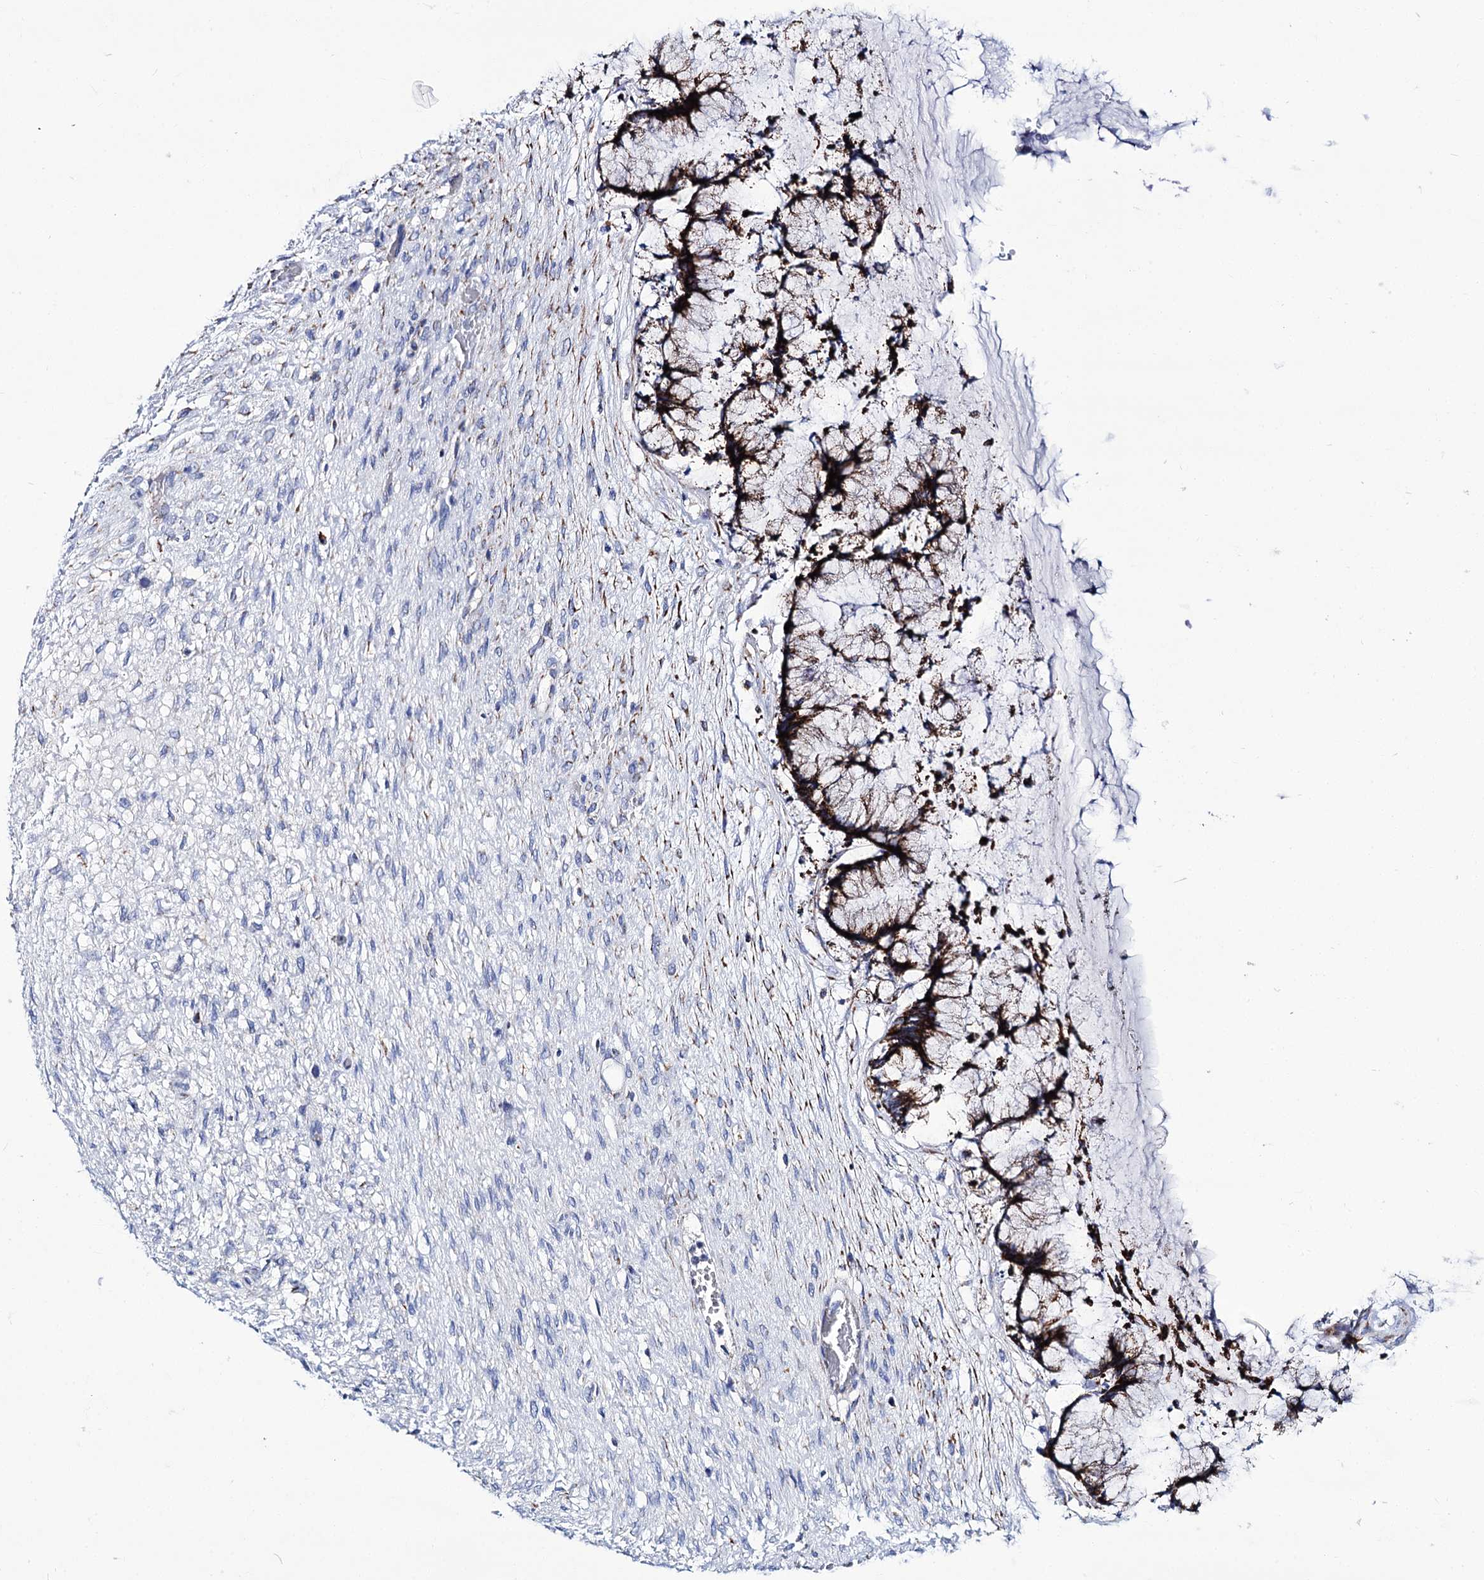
{"staining": {"intensity": "strong", "quantity": ">75%", "location": "cytoplasmic/membranous"}, "tissue": "ovarian cancer", "cell_type": "Tumor cells", "image_type": "cancer", "snomed": [{"axis": "morphology", "description": "Cystadenocarcinoma, mucinous, NOS"}, {"axis": "topography", "description": "Ovary"}], "caption": "Human ovarian cancer (mucinous cystadenocarcinoma) stained with a brown dye demonstrates strong cytoplasmic/membranous positive positivity in approximately >75% of tumor cells.", "gene": "UBASH3B", "patient": {"sex": "female", "age": 42}}